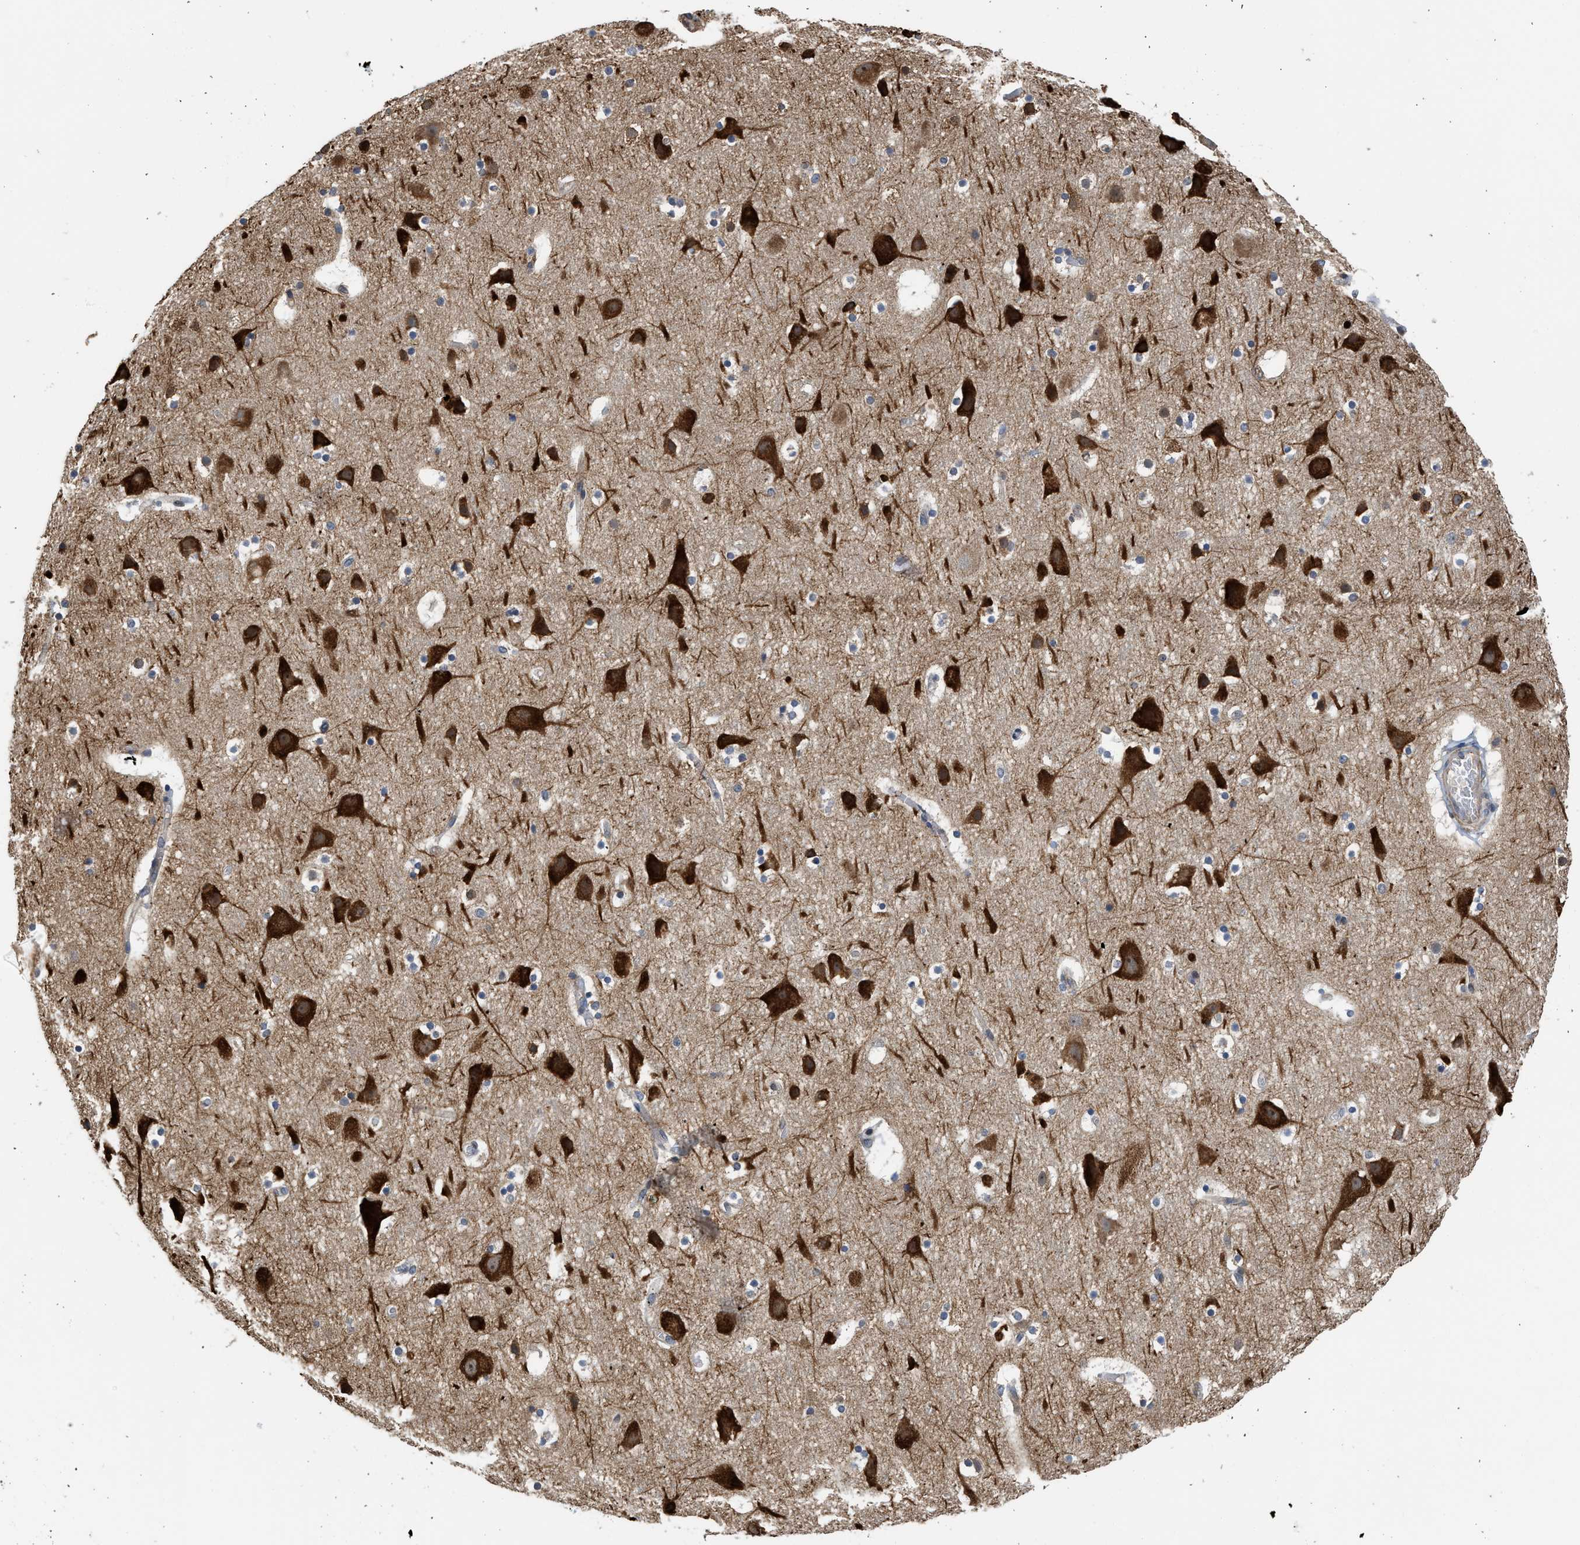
{"staining": {"intensity": "negative", "quantity": "none", "location": "none"}, "tissue": "cerebral cortex", "cell_type": "Endothelial cells", "image_type": "normal", "snomed": [{"axis": "morphology", "description": "Normal tissue, NOS"}, {"axis": "topography", "description": "Cerebral cortex"}], "caption": "The photomicrograph shows no staining of endothelial cells in benign cerebral cortex.", "gene": "POLG2", "patient": {"sex": "male", "age": 45}}